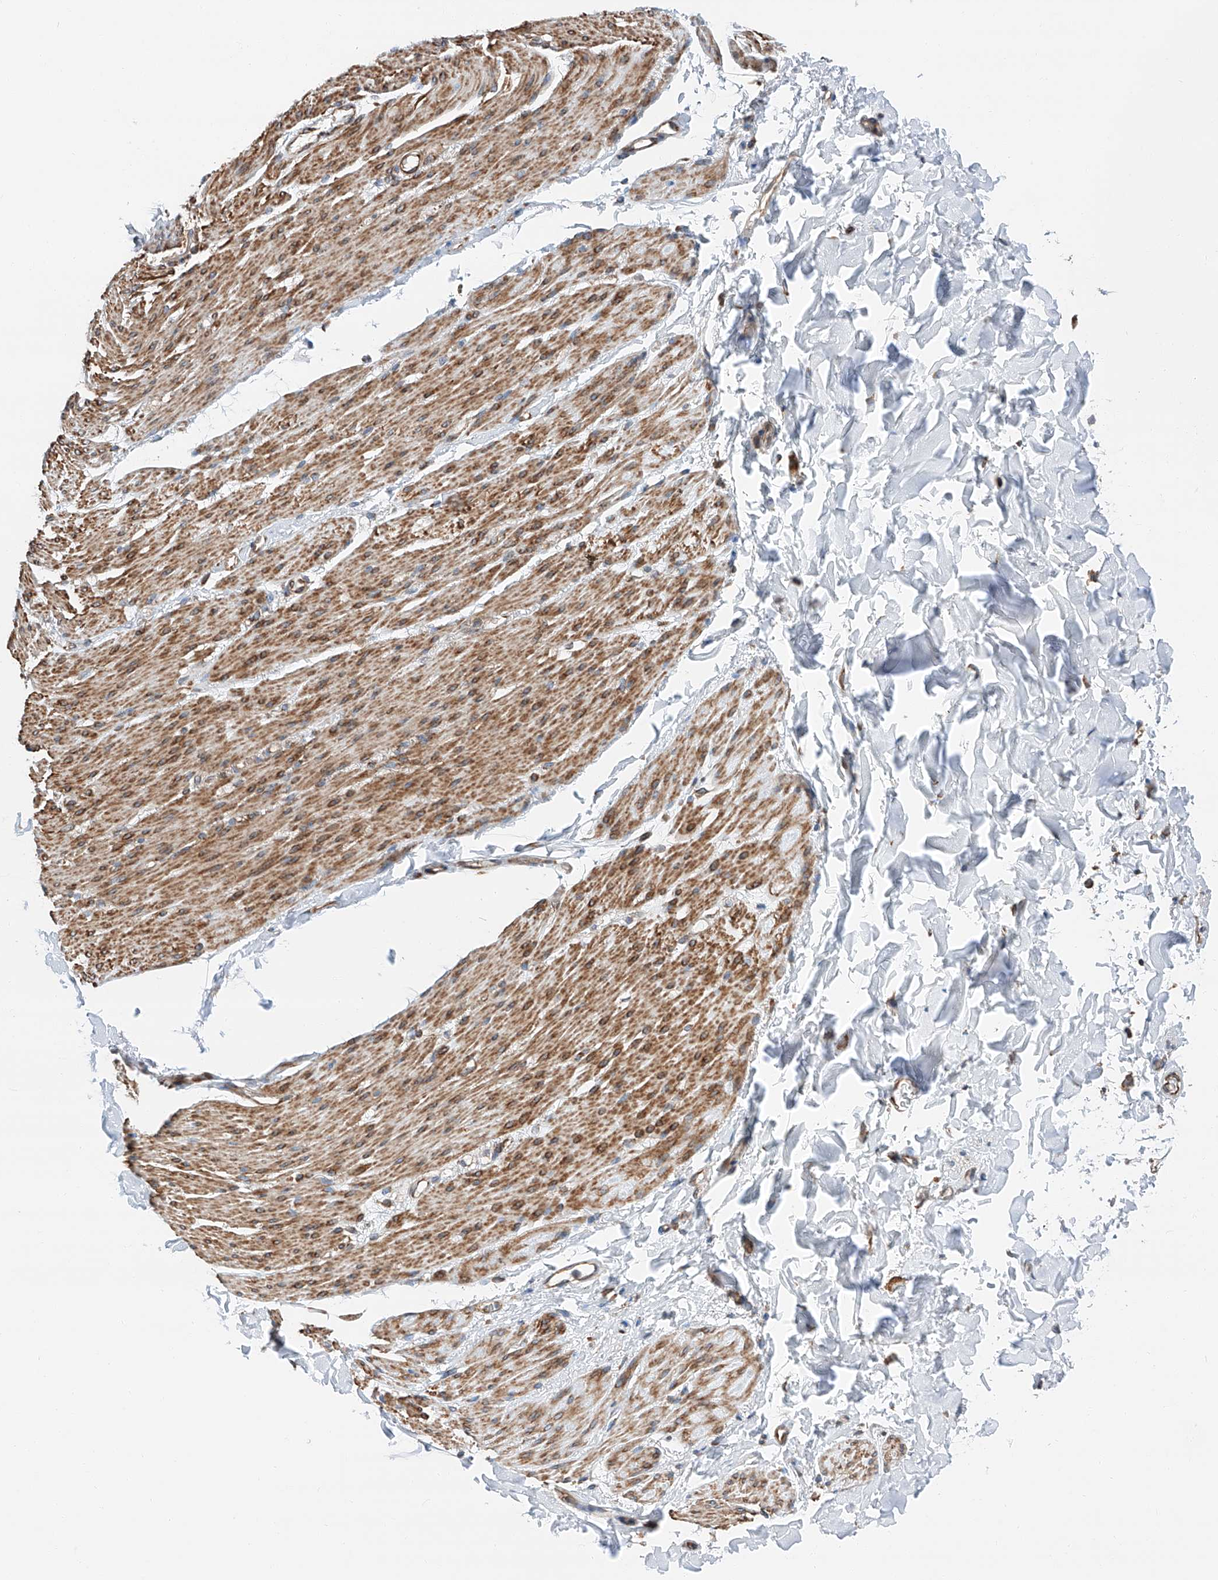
{"staining": {"intensity": "moderate", "quantity": ">75%", "location": "cytoplasmic/membranous"}, "tissue": "smooth muscle", "cell_type": "Smooth muscle cells", "image_type": "normal", "snomed": [{"axis": "morphology", "description": "Normal tissue, NOS"}, {"axis": "topography", "description": "Colon"}, {"axis": "topography", "description": "Peripheral nerve tissue"}], "caption": "Immunohistochemical staining of unremarkable human smooth muscle shows moderate cytoplasmic/membranous protein expression in approximately >75% of smooth muscle cells.", "gene": "ZC3H15", "patient": {"sex": "female", "age": 61}}